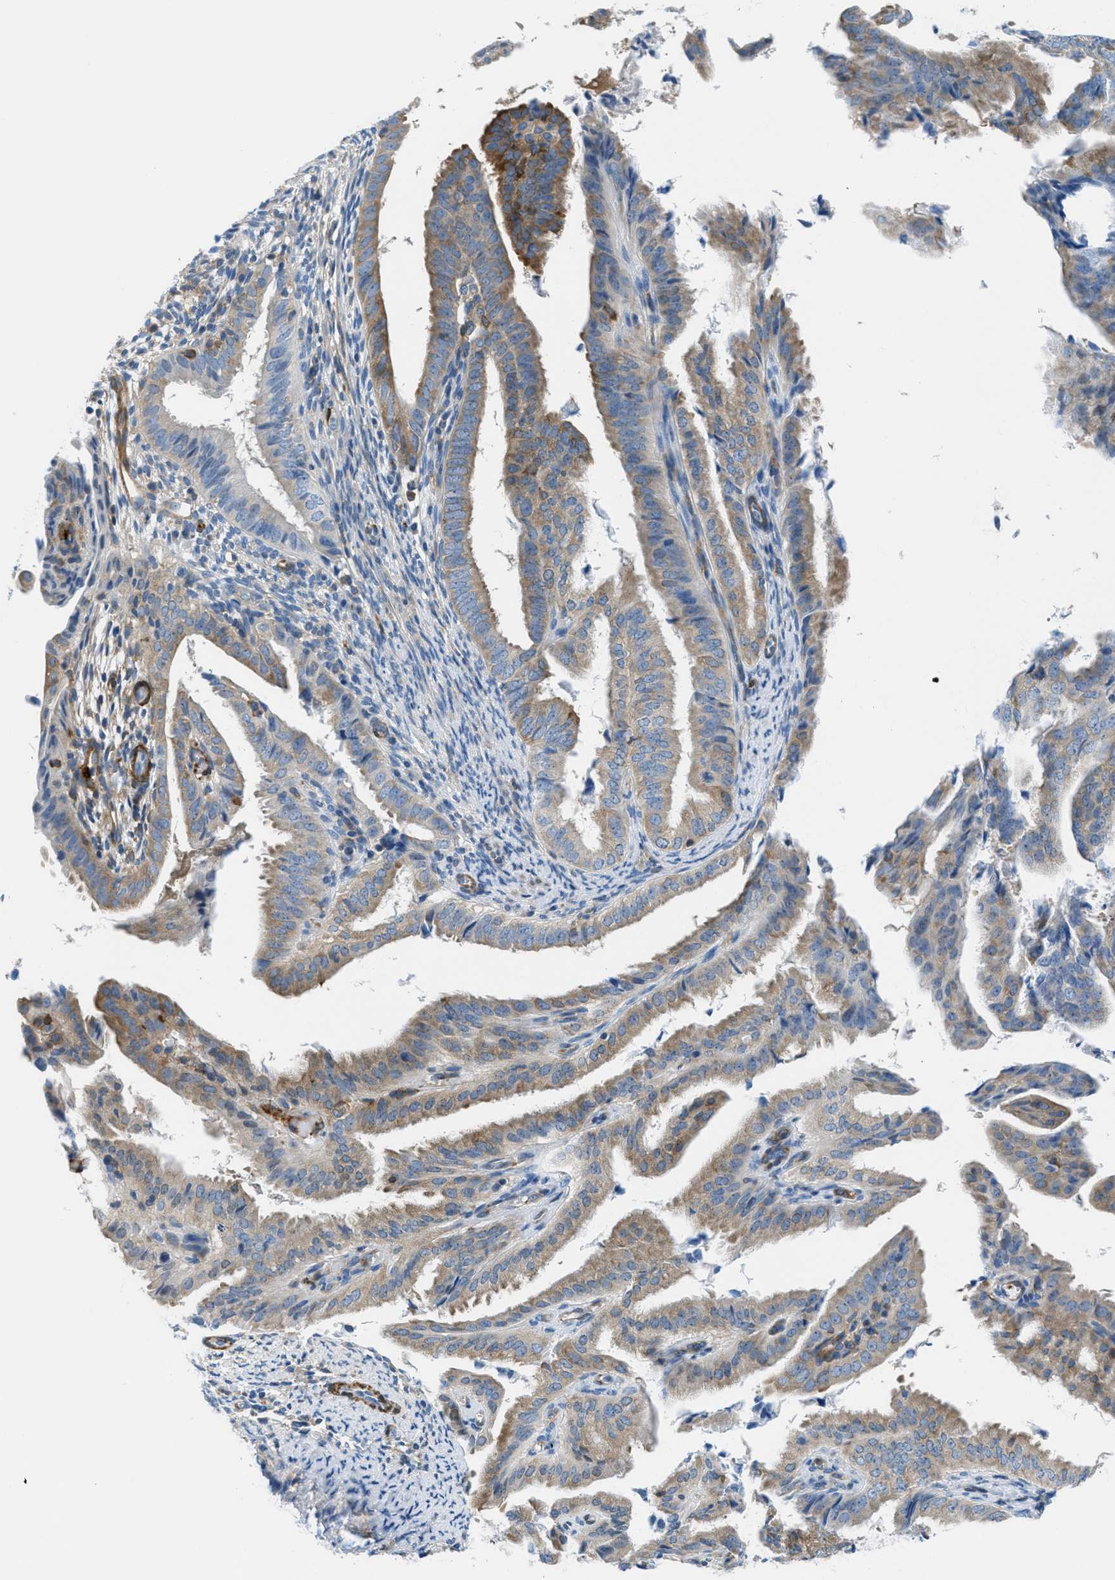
{"staining": {"intensity": "moderate", "quantity": ">75%", "location": "cytoplasmic/membranous"}, "tissue": "endometrial cancer", "cell_type": "Tumor cells", "image_type": "cancer", "snomed": [{"axis": "morphology", "description": "Adenocarcinoma, NOS"}, {"axis": "topography", "description": "Endometrium"}], "caption": "The photomicrograph displays staining of adenocarcinoma (endometrial), revealing moderate cytoplasmic/membranous protein expression (brown color) within tumor cells.", "gene": "MAPRE2", "patient": {"sex": "female", "age": 58}}